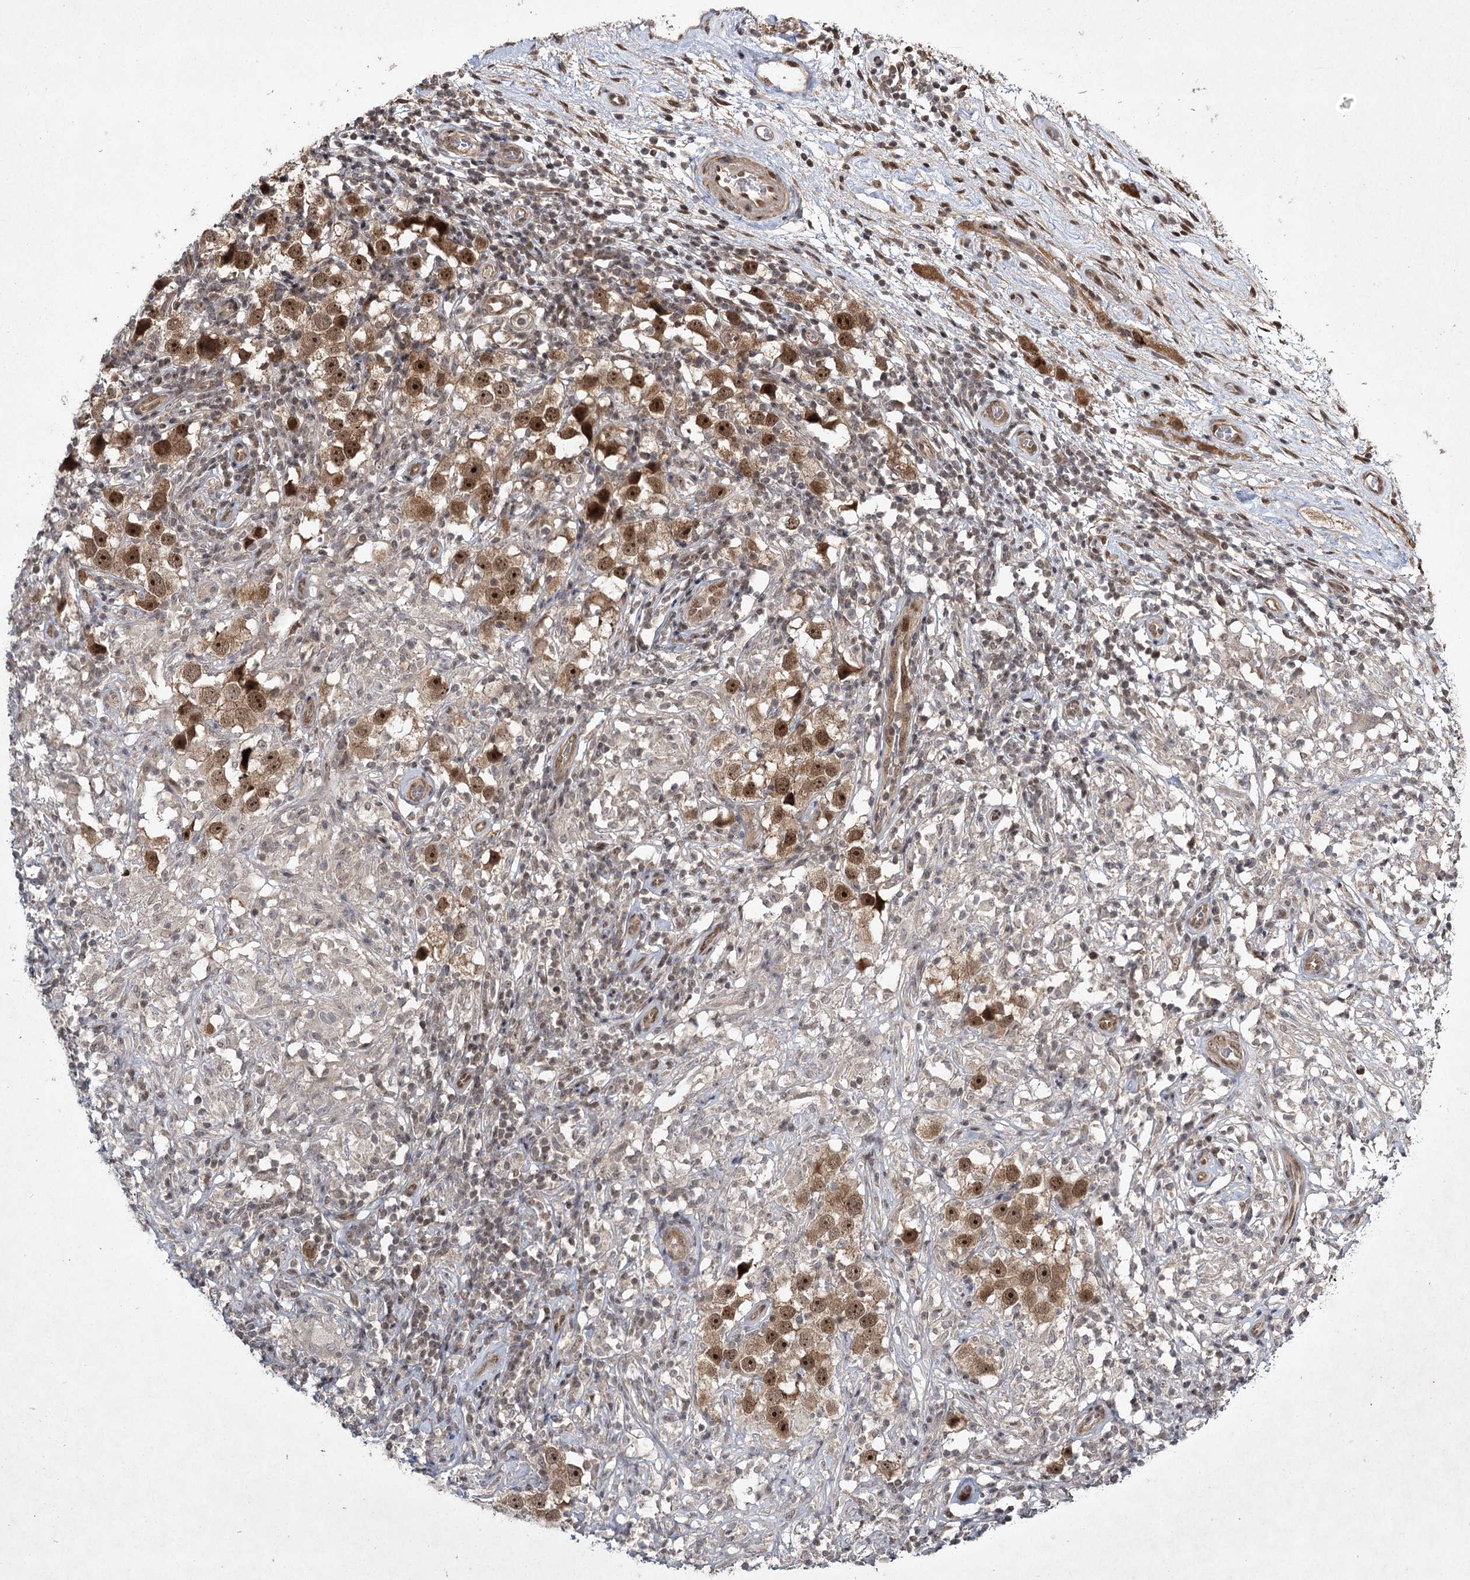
{"staining": {"intensity": "moderate", "quantity": ">75%", "location": "nuclear"}, "tissue": "testis cancer", "cell_type": "Tumor cells", "image_type": "cancer", "snomed": [{"axis": "morphology", "description": "Seminoma, NOS"}, {"axis": "topography", "description": "Testis"}], "caption": "This photomicrograph reveals testis cancer (seminoma) stained with immunohistochemistry to label a protein in brown. The nuclear of tumor cells show moderate positivity for the protein. Nuclei are counter-stained blue.", "gene": "DCUN1D4", "patient": {"sex": "male", "age": 49}}